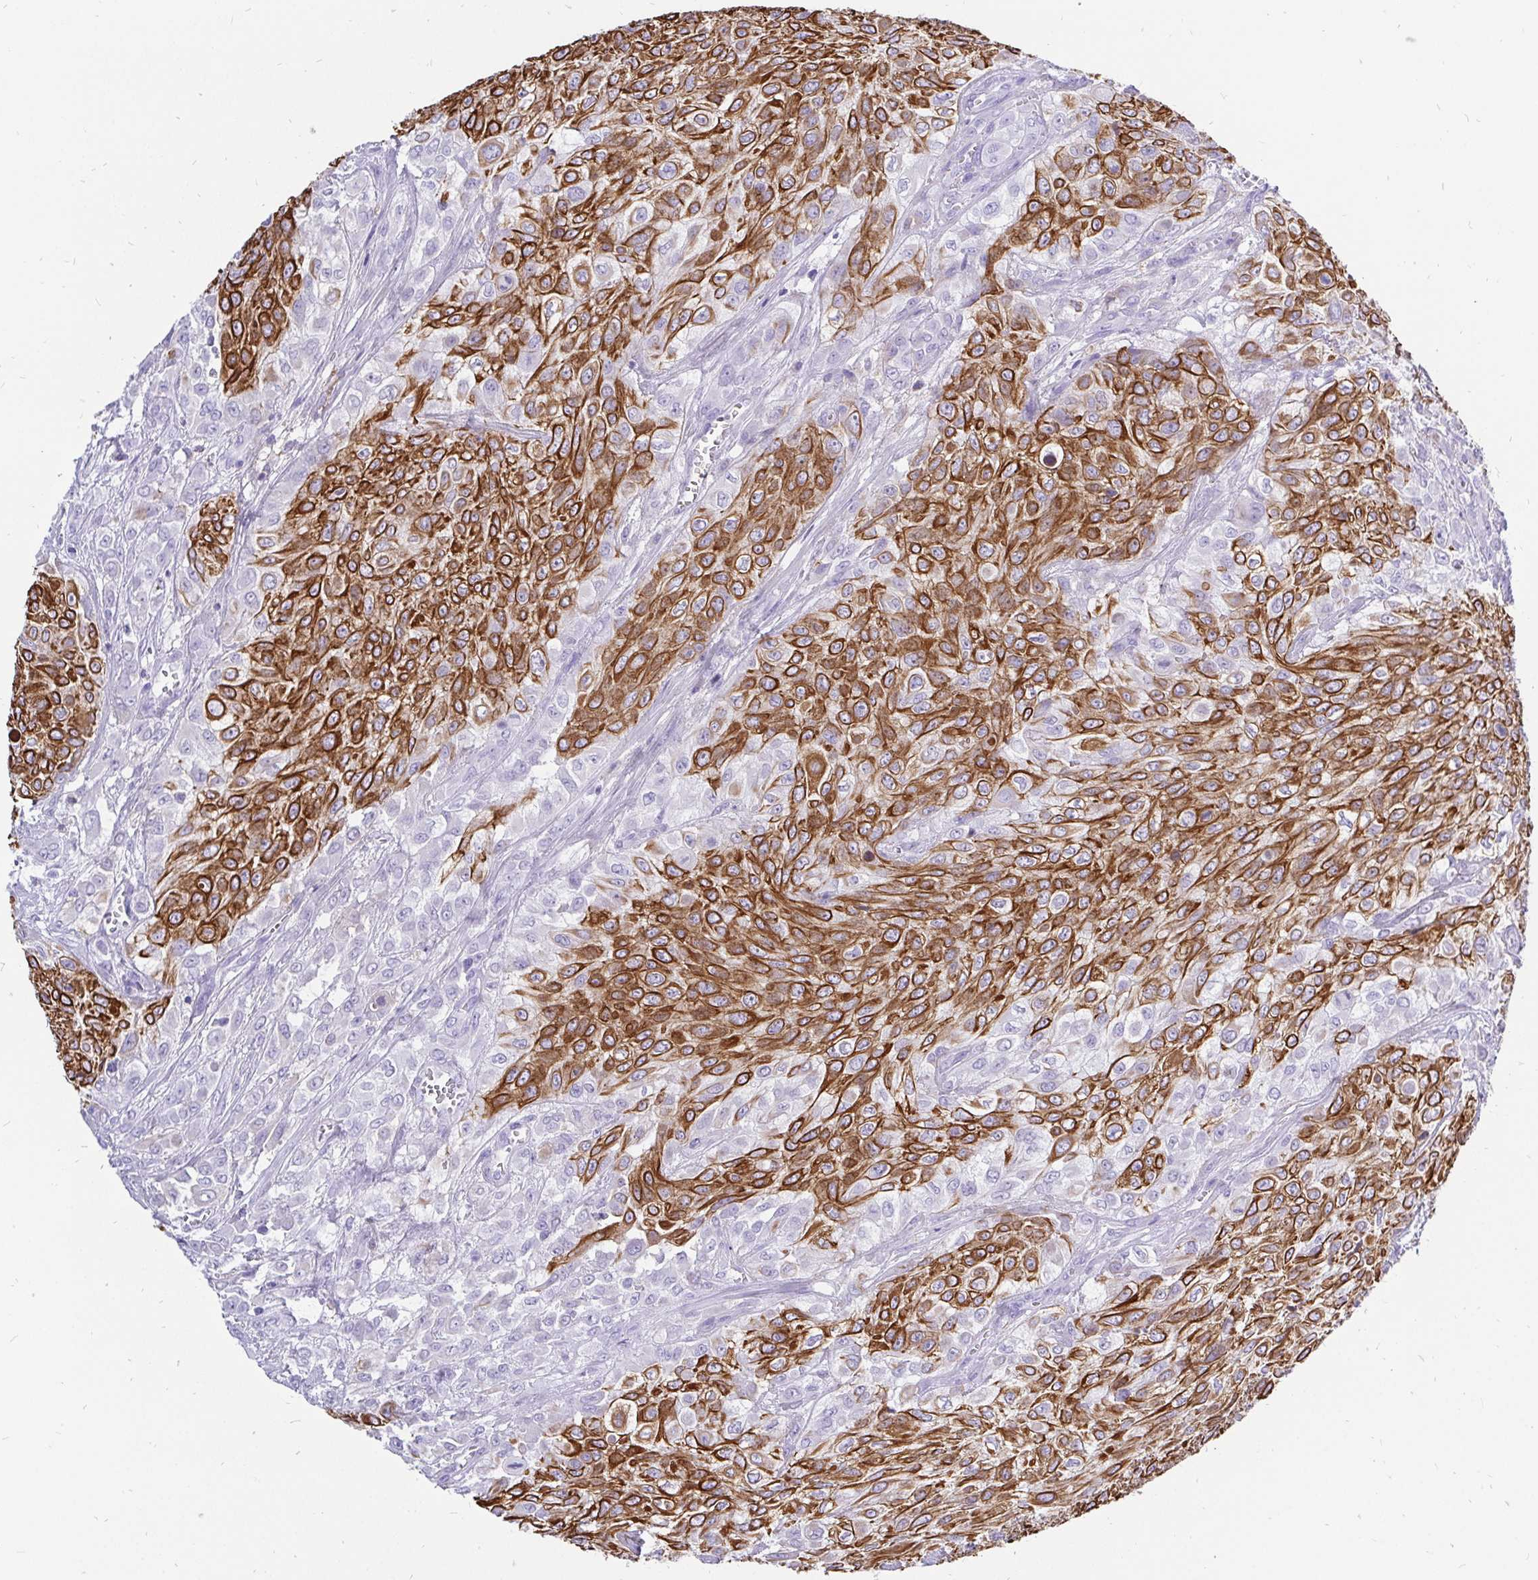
{"staining": {"intensity": "strong", "quantity": ">75%", "location": "cytoplasmic/membranous"}, "tissue": "urothelial cancer", "cell_type": "Tumor cells", "image_type": "cancer", "snomed": [{"axis": "morphology", "description": "Urothelial carcinoma, High grade"}, {"axis": "topography", "description": "Urinary bladder"}], "caption": "Immunohistochemistry of human urothelial cancer exhibits high levels of strong cytoplasmic/membranous positivity in approximately >75% of tumor cells.", "gene": "KRT13", "patient": {"sex": "male", "age": 57}}